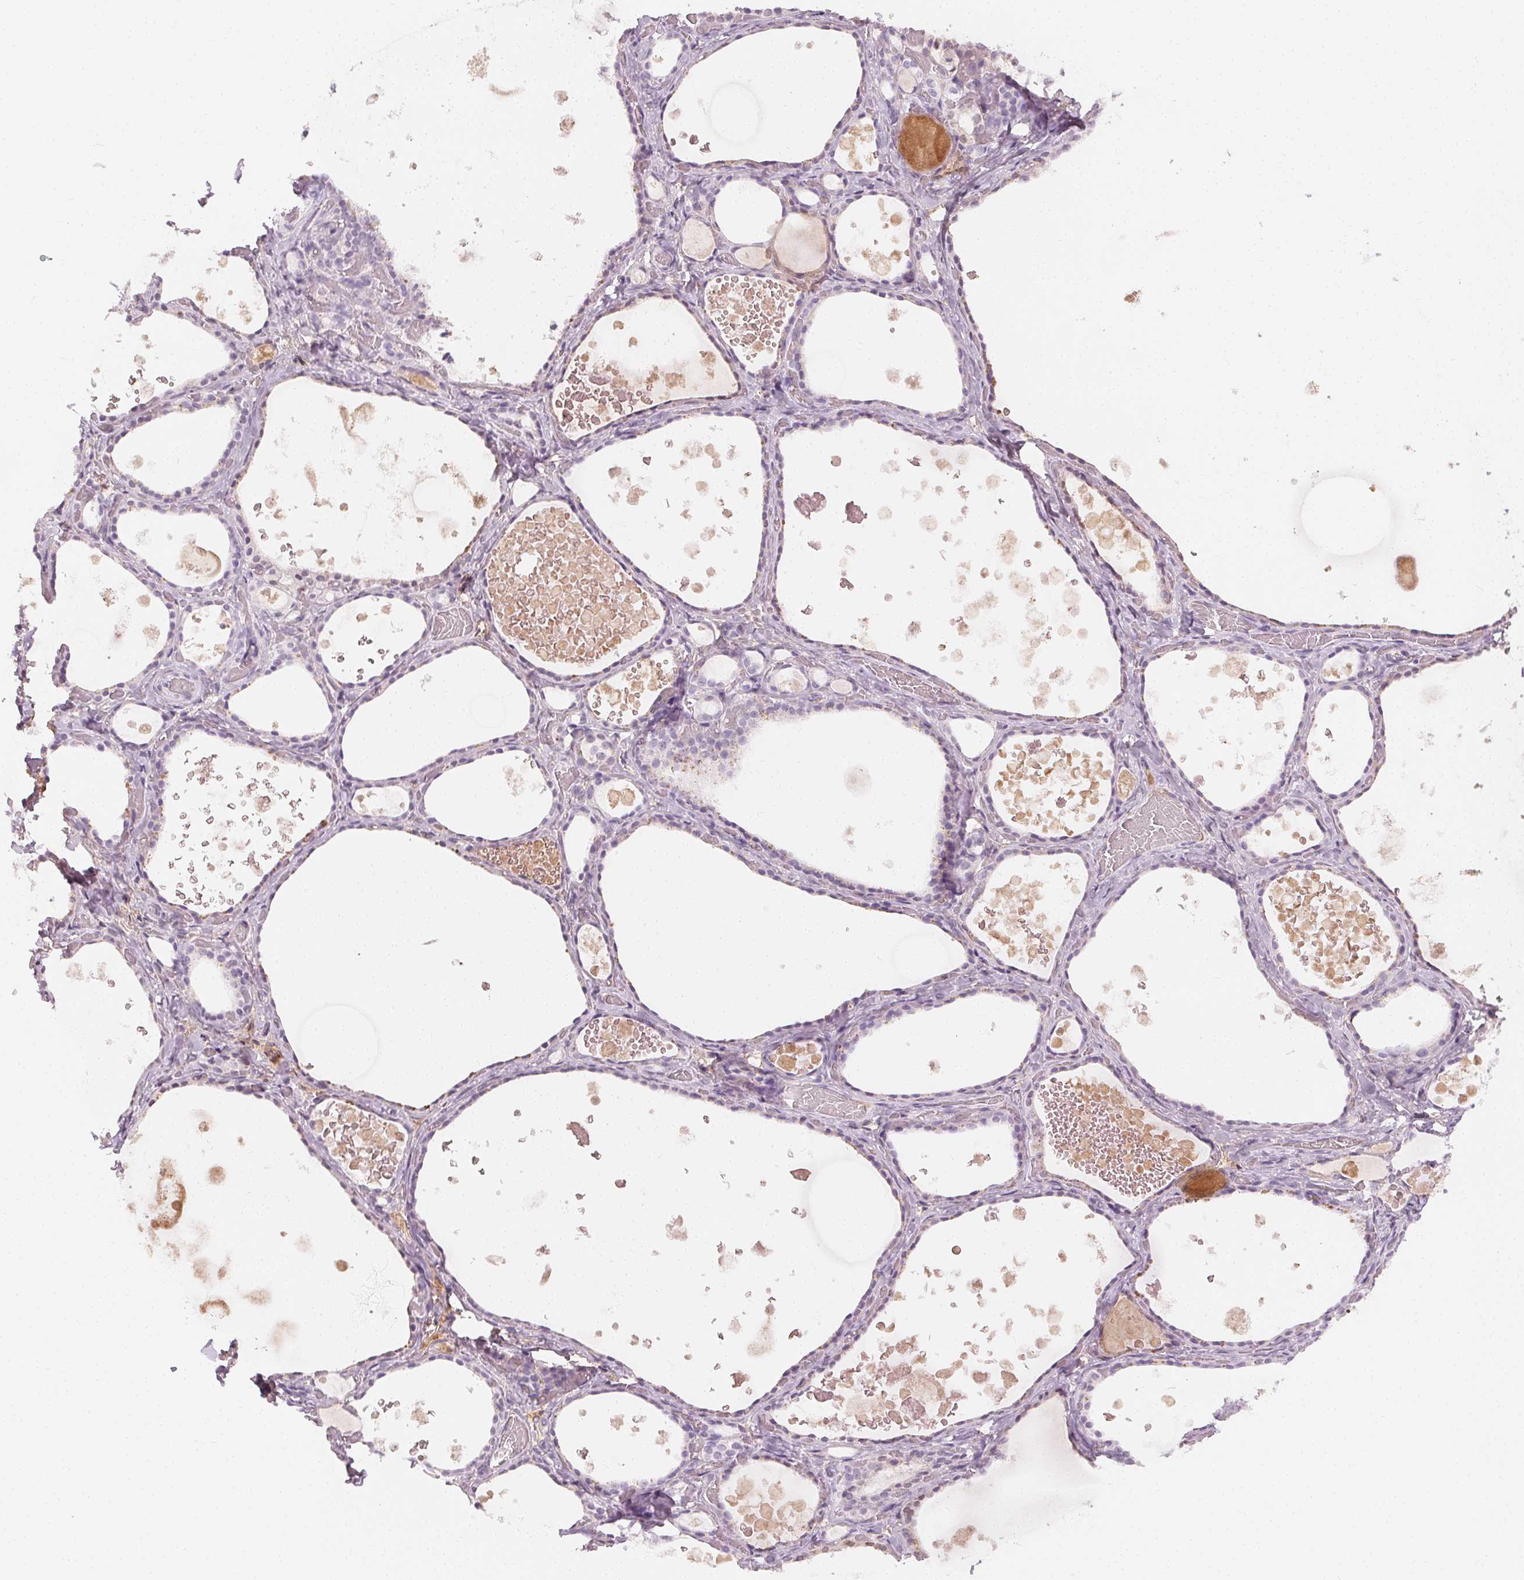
{"staining": {"intensity": "negative", "quantity": "none", "location": "none"}, "tissue": "thyroid gland", "cell_type": "Glandular cells", "image_type": "normal", "snomed": [{"axis": "morphology", "description": "Normal tissue, NOS"}, {"axis": "topography", "description": "Thyroid gland"}], "caption": "Immunohistochemistry micrograph of unremarkable thyroid gland: thyroid gland stained with DAB (3,3'-diaminobenzidine) demonstrates no significant protein positivity in glandular cells.", "gene": "AFM", "patient": {"sex": "female", "age": 56}}